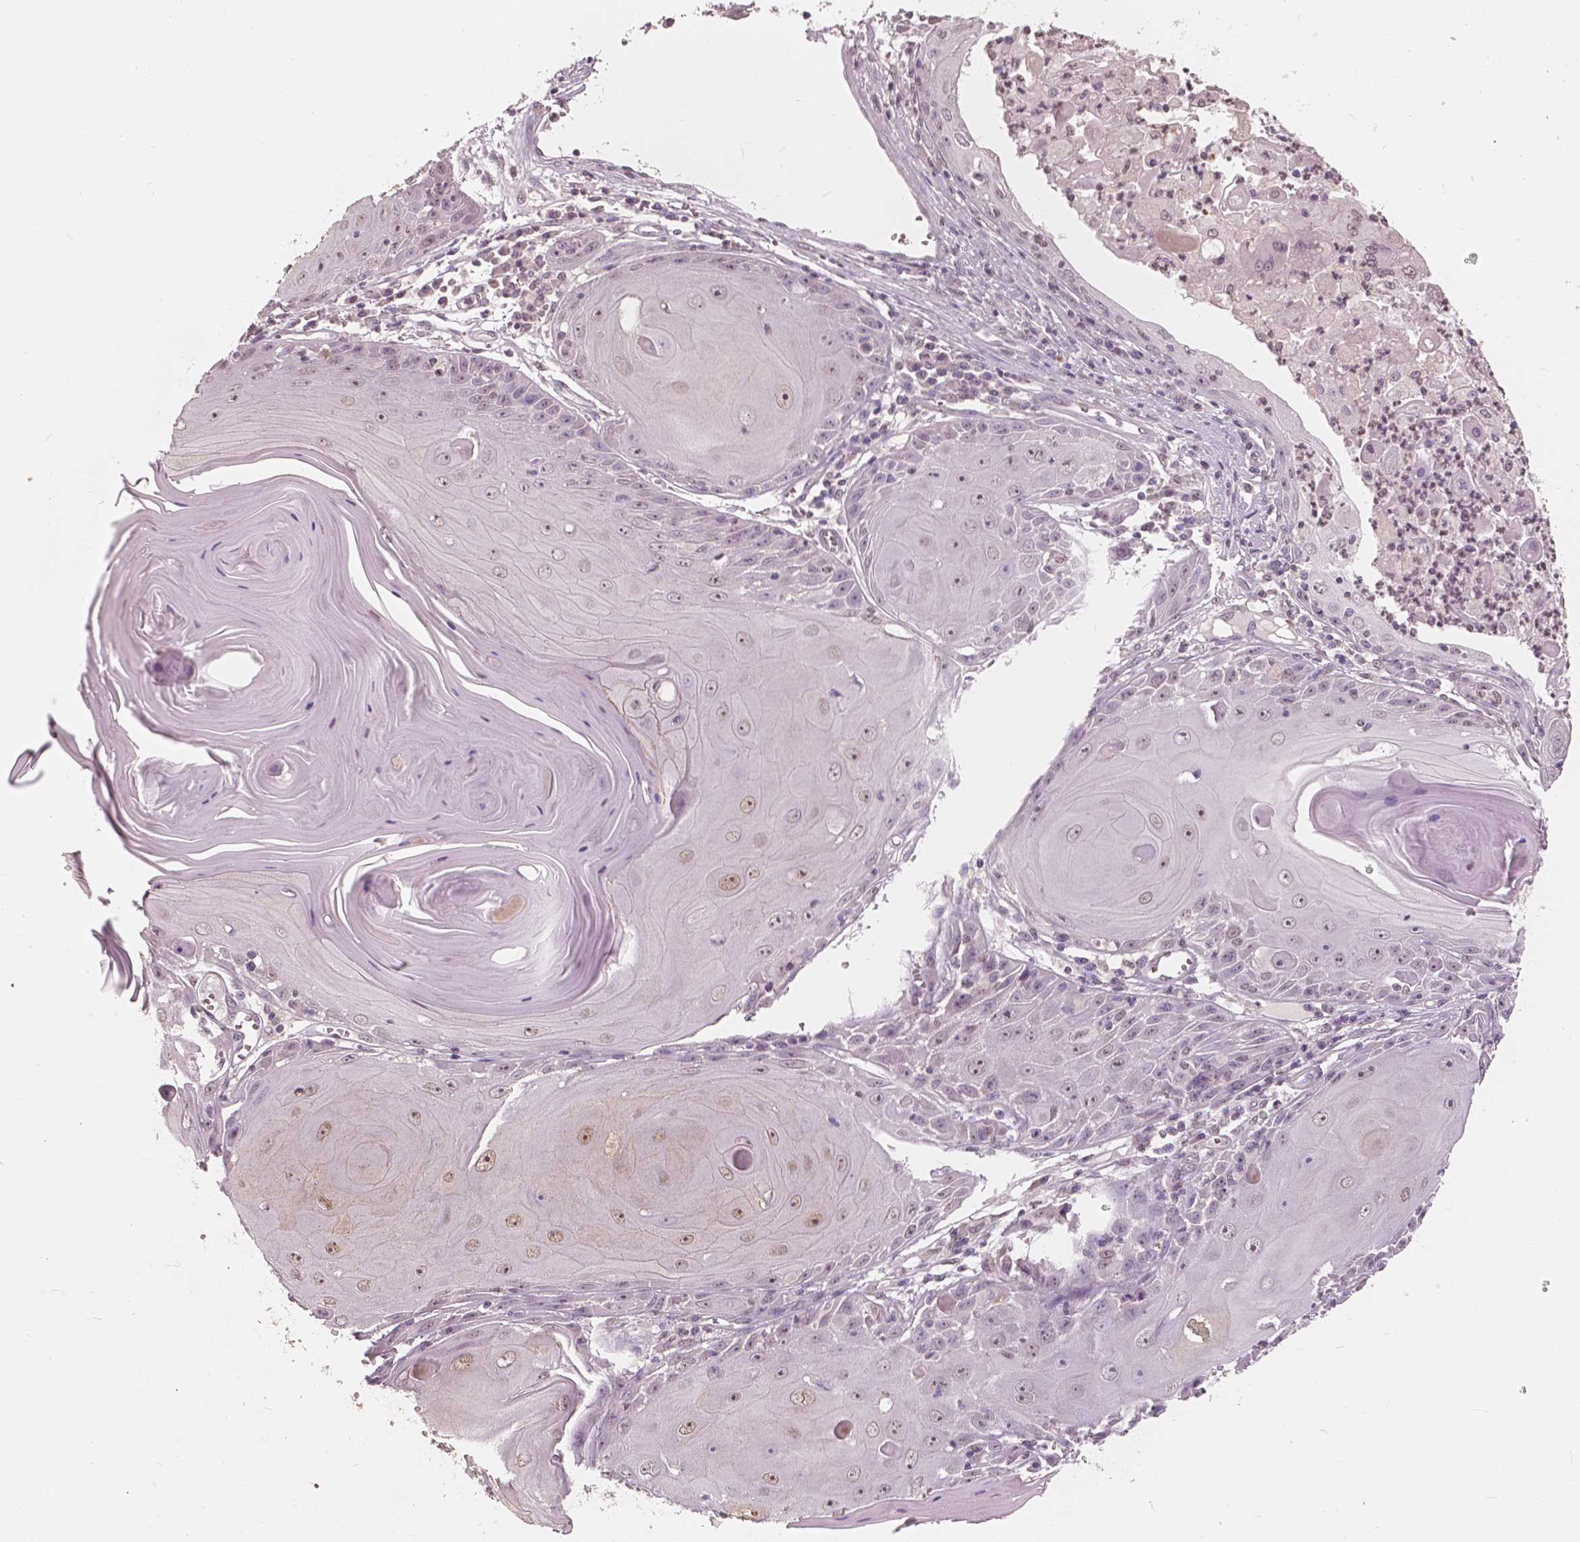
{"staining": {"intensity": "moderate", "quantity": "<25%", "location": "nuclear"}, "tissue": "skin cancer", "cell_type": "Tumor cells", "image_type": "cancer", "snomed": [{"axis": "morphology", "description": "Squamous cell carcinoma, NOS"}, {"axis": "topography", "description": "Skin"}, {"axis": "topography", "description": "Vulva"}], "caption": "A brown stain shows moderate nuclear expression of a protein in human skin cancer (squamous cell carcinoma) tumor cells.", "gene": "SAT2", "patient": {"sex": "female", "age": 85}}